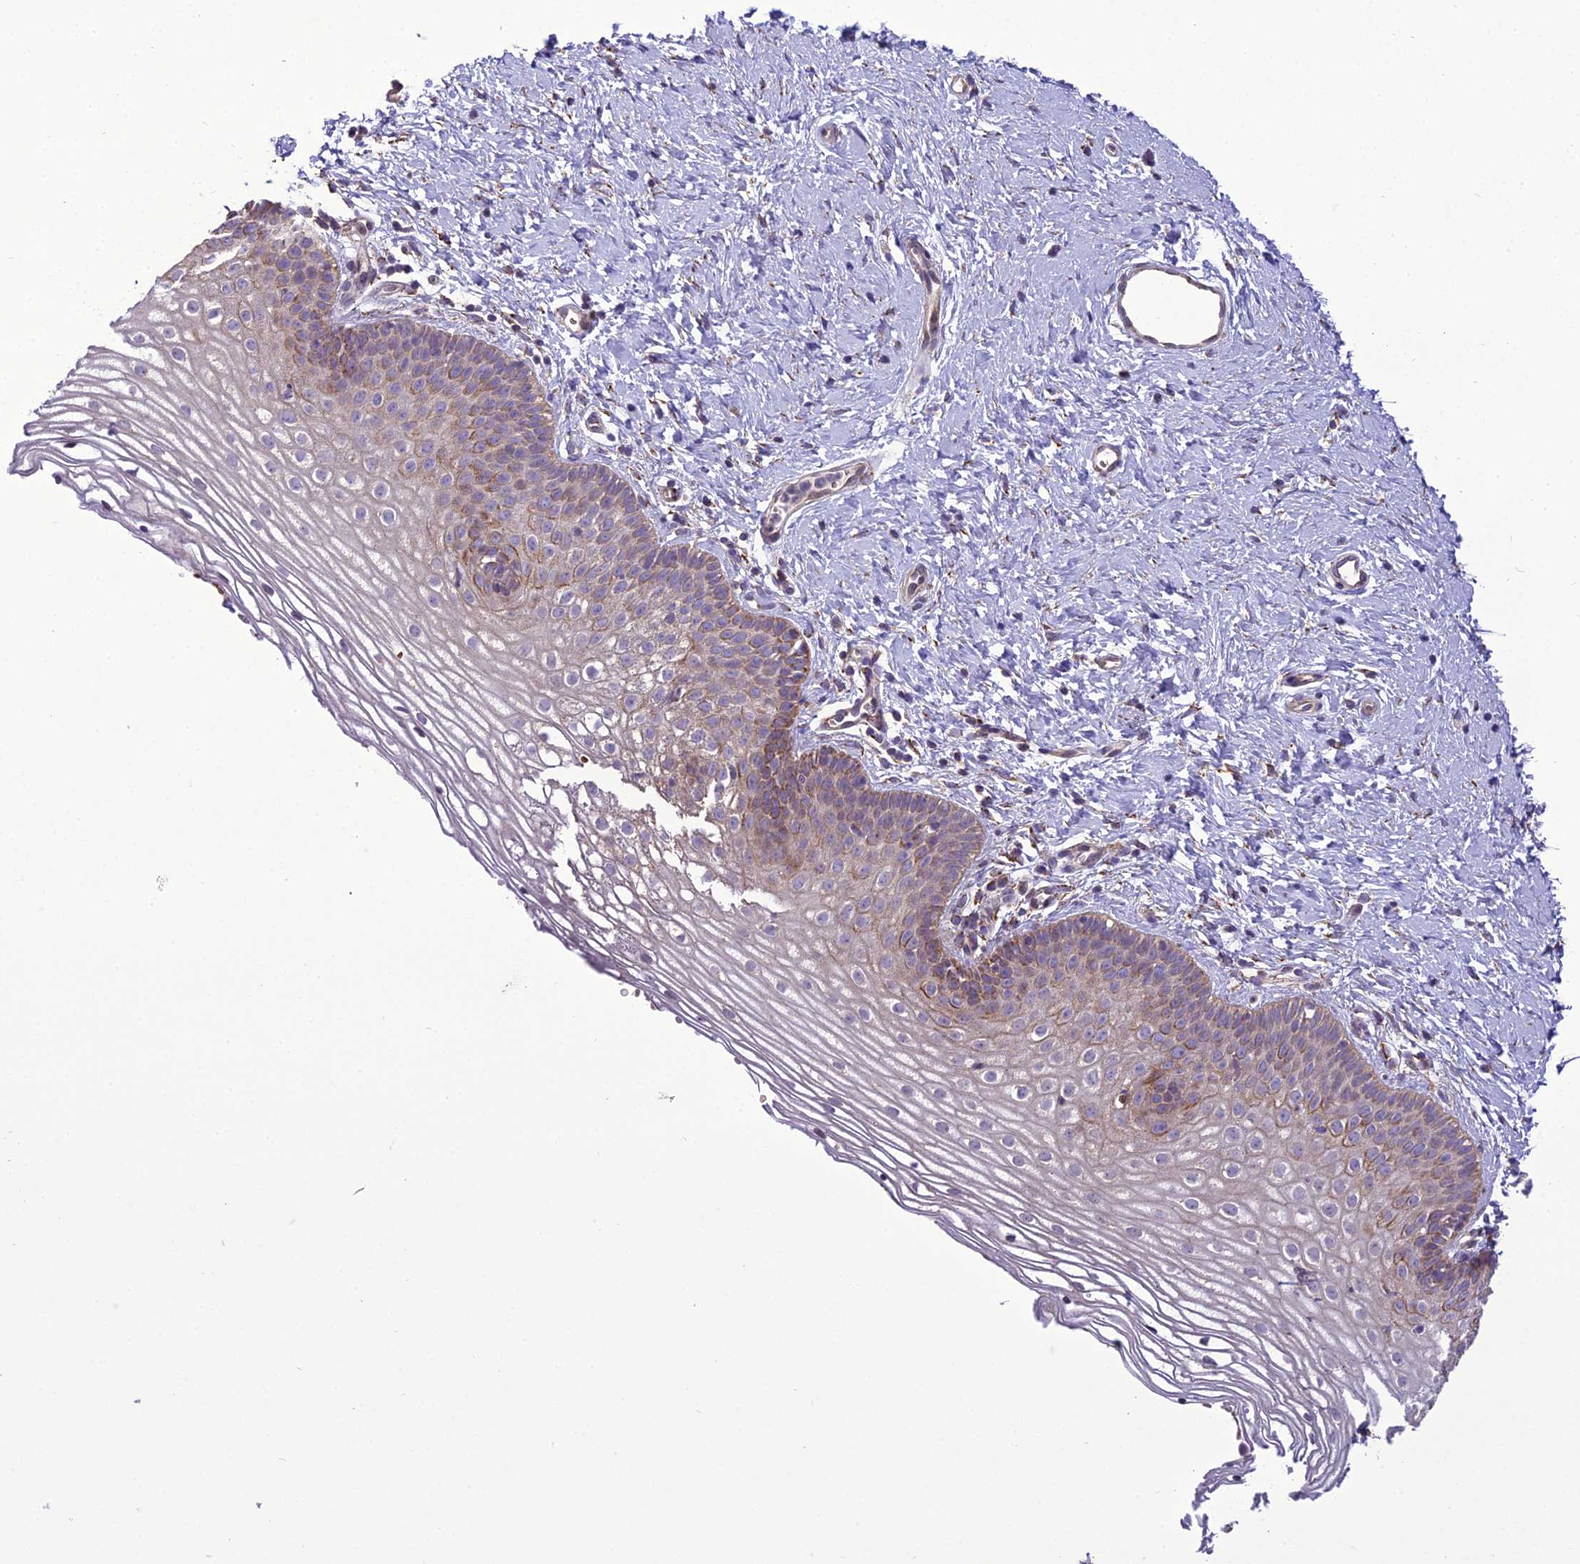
{"staining": {"intensity": "moderate", "quantity": "<25%", "location": "cytoplasmic/membranous"}, "tissue": "vagina", "cell_type": "Squamous epithelial cells", "image_type": "normal", "snomed": [{"axis": "morphology", "description": "Normal tissue, NOS"}, {"axis": "topography", "description": "Vagina"}], "caption": "An IHC micrograph of normal tissue is shown. Protein staining in brown highlights moderate cytoplasmic/membranous positivity in vagina within squamous epithelial cells. Nuclei are stained in blue.", "gene": "ENSG00000260272", "patient": {"sex": "female", "age": 32}}